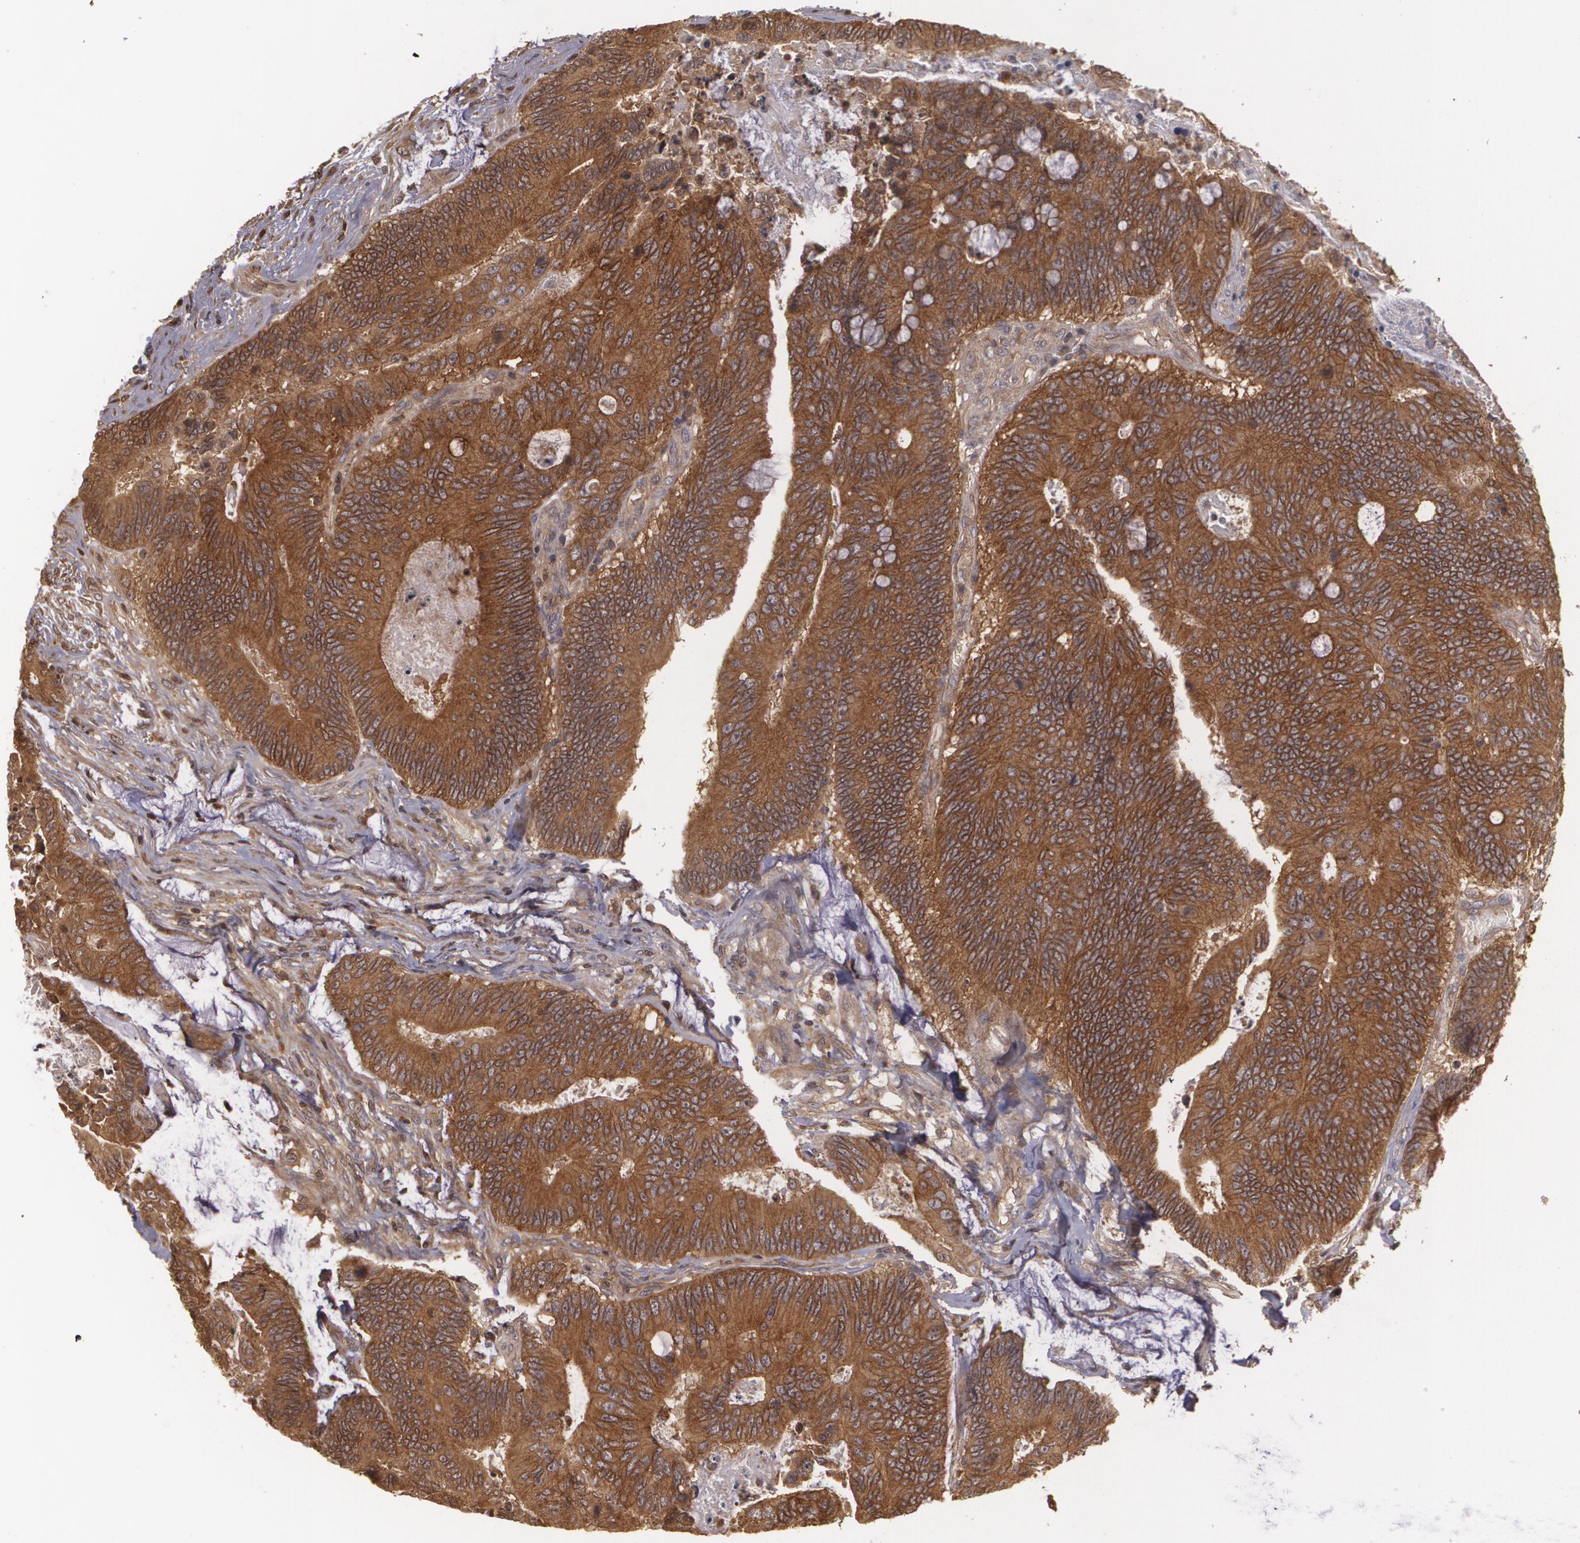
{"staining": {"intensity": "moderate", "quantity": ">75%", "location": "cytoplasmic/membranous"}, "tissue": "colorectal cancer", "cell_type": "Tumor cells", "image_type": "cancer", "snomed": [{"axis": "morphology", "description": "Adenocarcinoma, NOS"}, {"axis": "topography", "description": "Colon"}], "caption": "About >75% of tumor cells in colorectal adenocarcinoma display moderate cytoplasmic/membranous protein positivity as visualized by brown immunohistochemical staining.", "gene": "HRAS", "patient": {"sex": "male", "age": 65}}